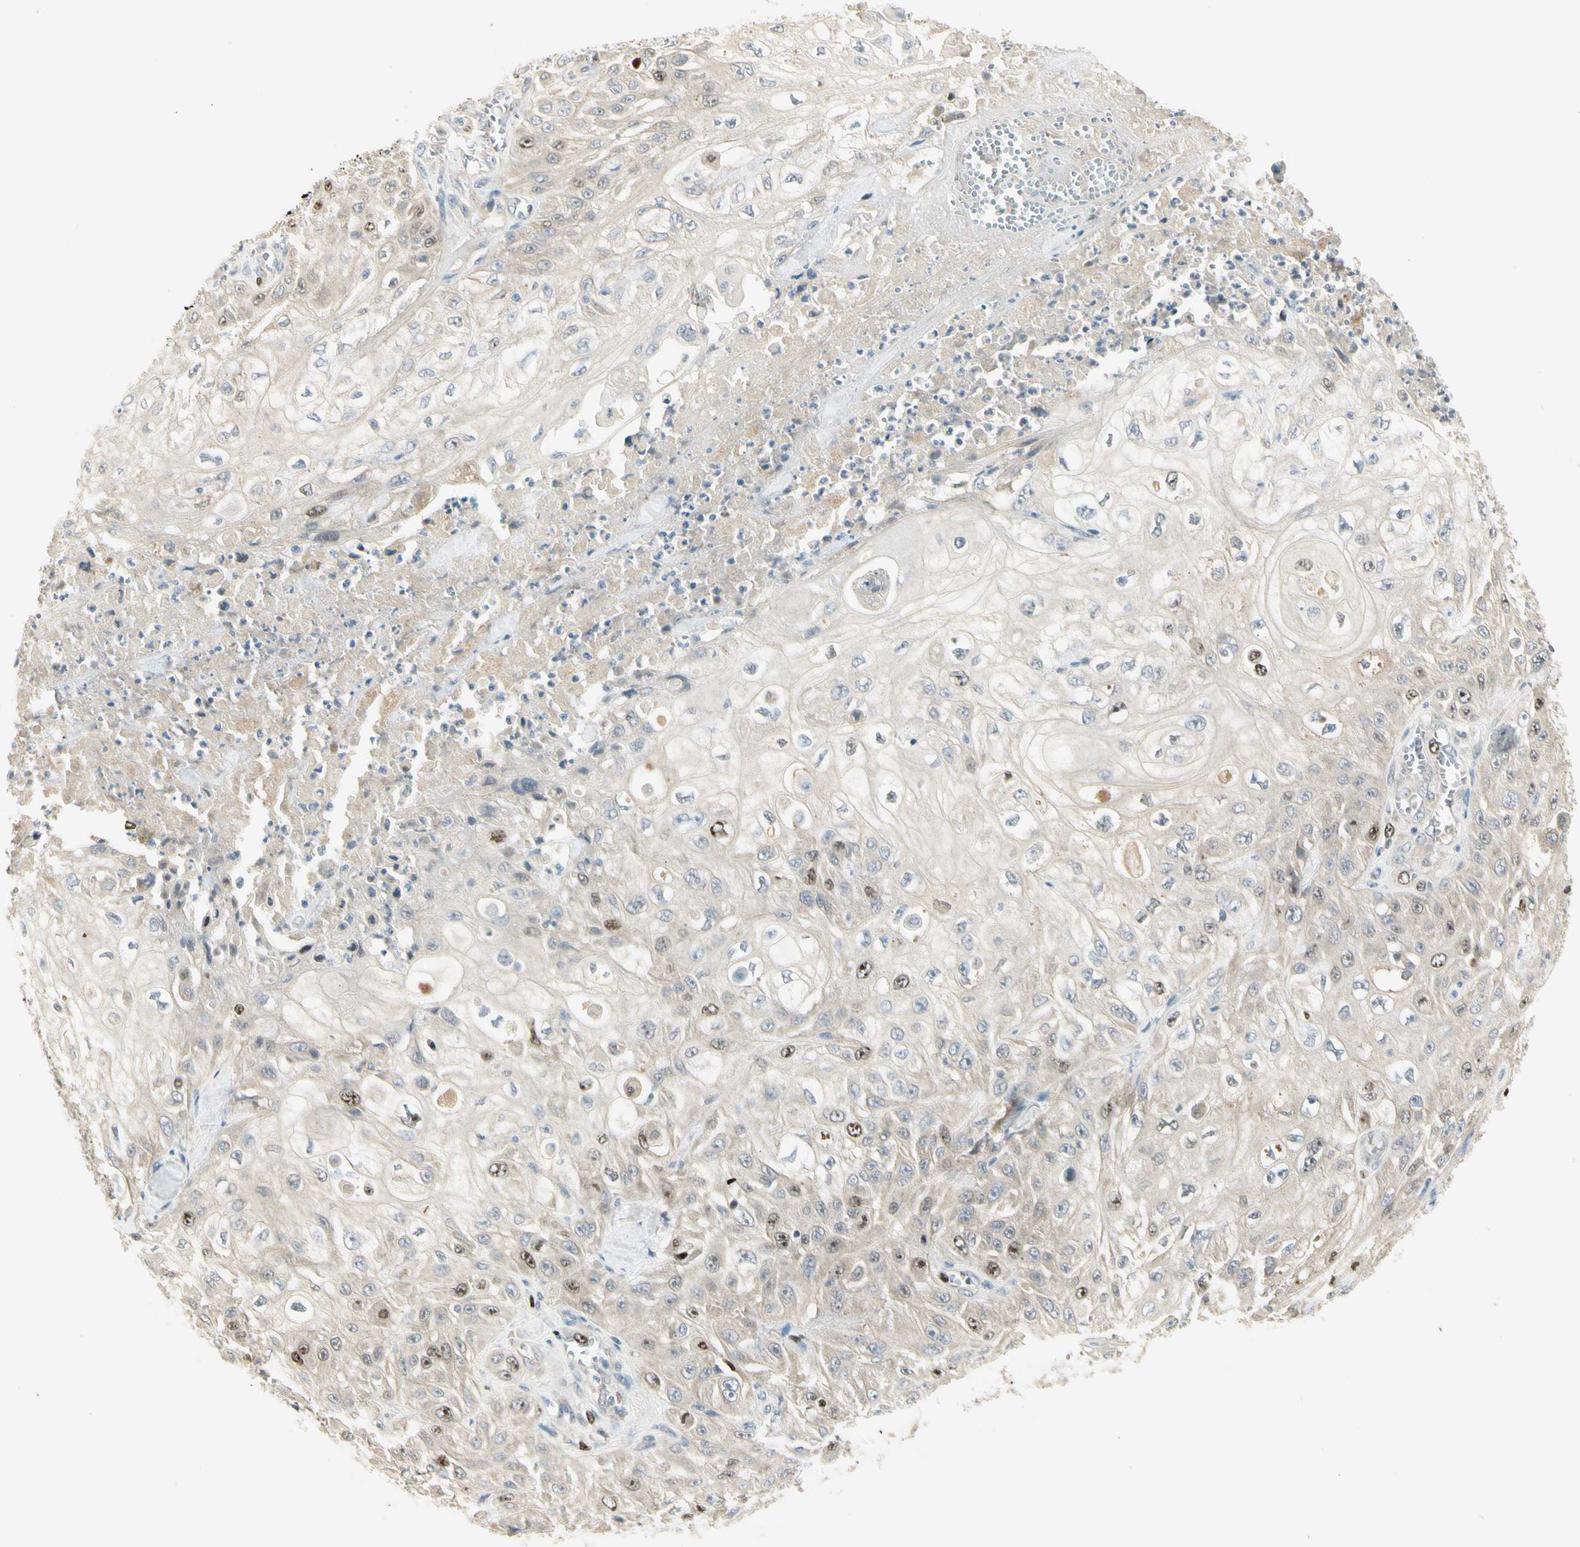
{"staining": {"intensity": "moderate", "quantity": "<25%", "location": "nuclear"}, "tissue": "skin cancer", "cell_type": "Tumor cells", "image_type": "cancer", "snomed": [{"axis": "morphology", "description": "Squamous cell carcinoma, NOS"}, {"axis": "morphology", "description": "Squamous cell carcinoma, metastatic, NOS"}, {"axis": "topography", "description": "Skin"}, {"axis": "topography", "description": "Lymph node"}], "caption": "Approximately <25% of tumor cells in human skin cancer exhibit moderate nuclear protein expression as visualized by brown immunohistochemical staining.", "gene": "PITX1", "patient": {"sex": "male", "age": 75}}